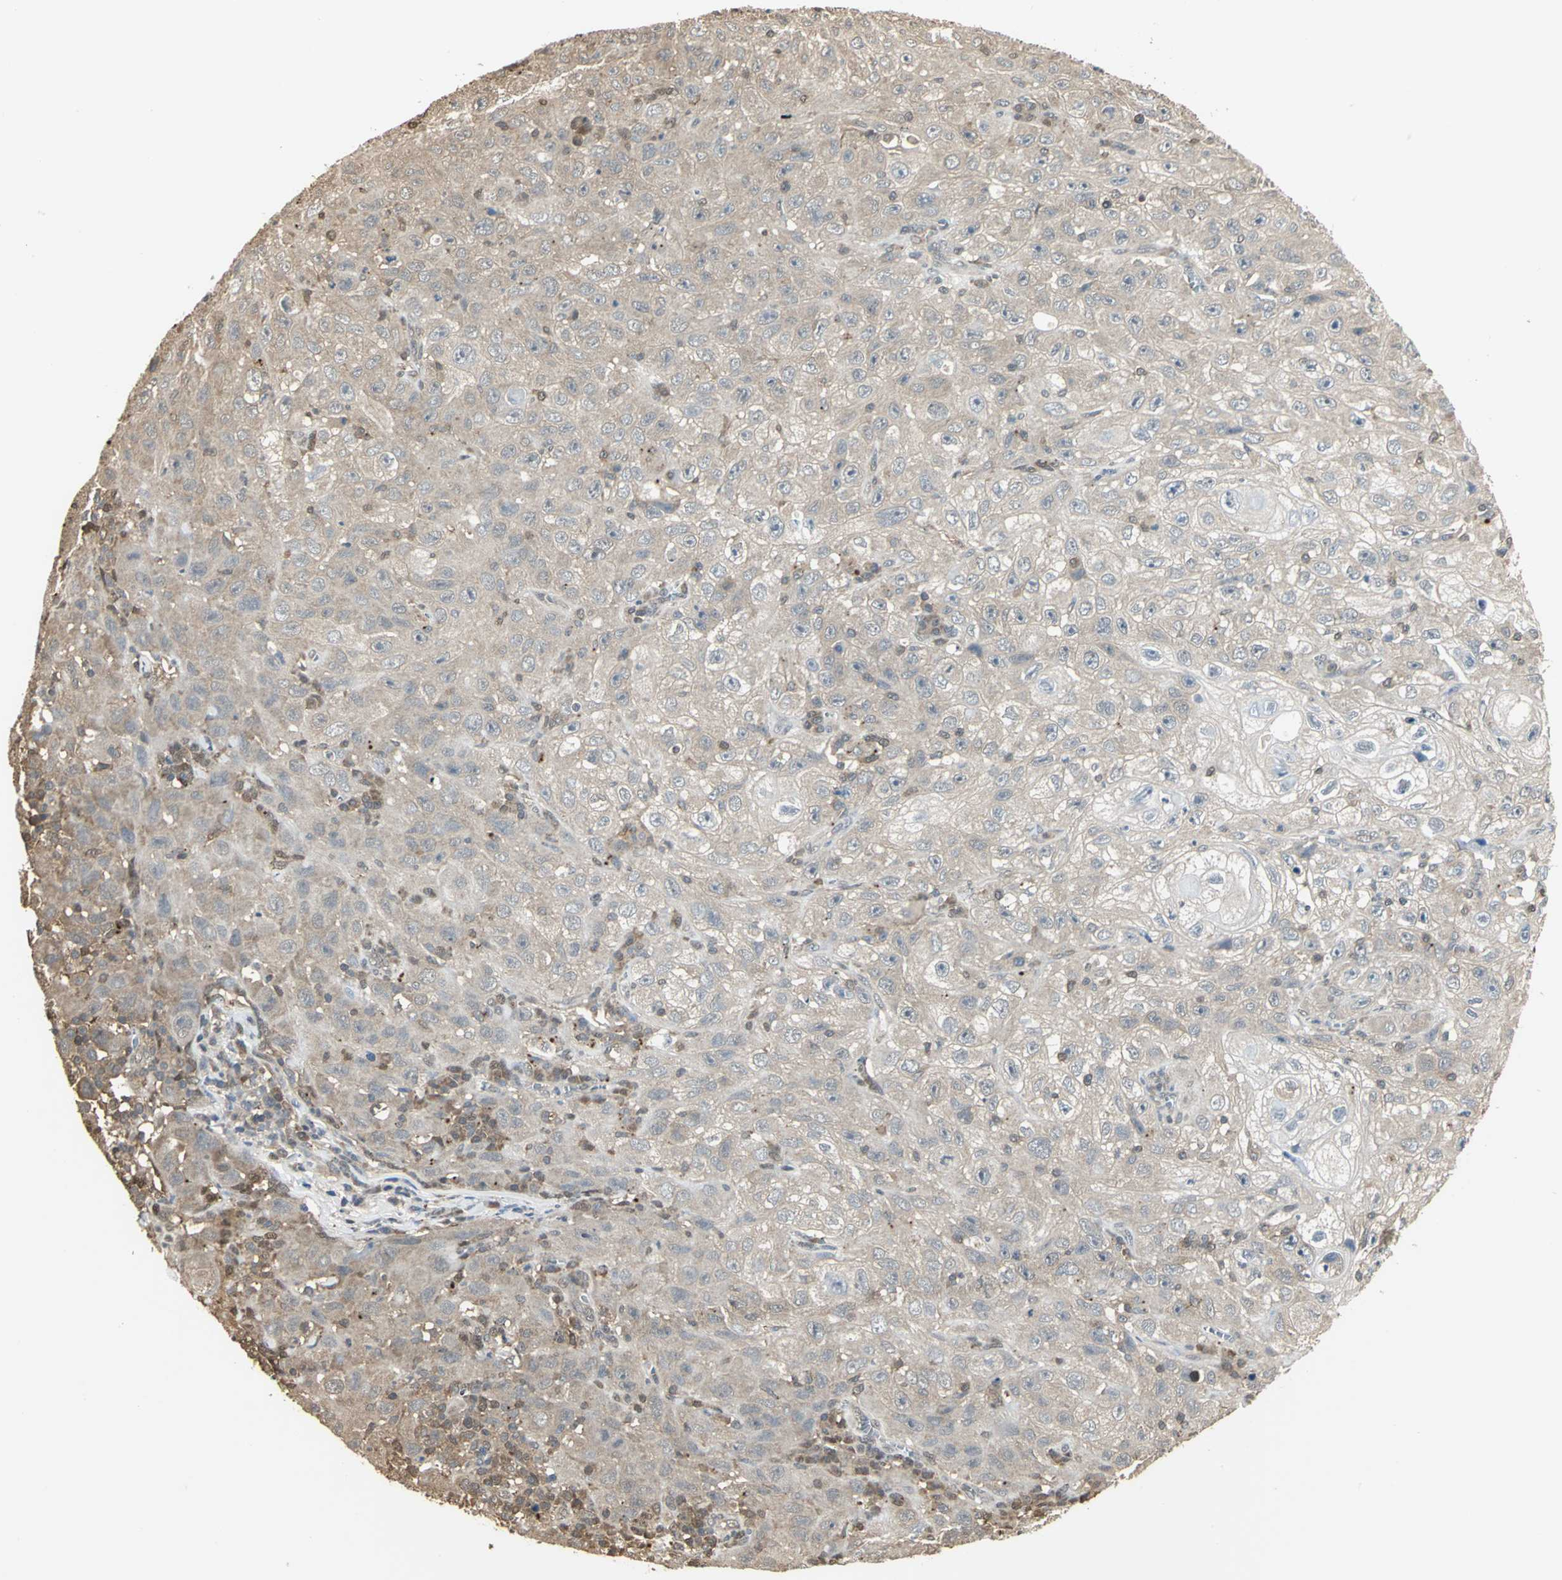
{"staining": {"intensity": "weak", "quantity": ">75%", "location": "cytoplasmic/membranous"}, "tissue": "skin cancer", "cell_type": "Tumor cells", "image_type": "cancer", "snomed": [{"axis": "morphology", "description": "Squamous cell carcinoma, NOS"}, {"axis": "topography", "description": "Skin"}], "caption": "Immunohistochemical staining of squamous cell carcinoma (skin) exhibits low levels of weak cytoplasmic/membranous protein expression in approximately >75% of tumor cells.", "gene": "PARK7", "patient": {"sex": "male", "age": 75}}